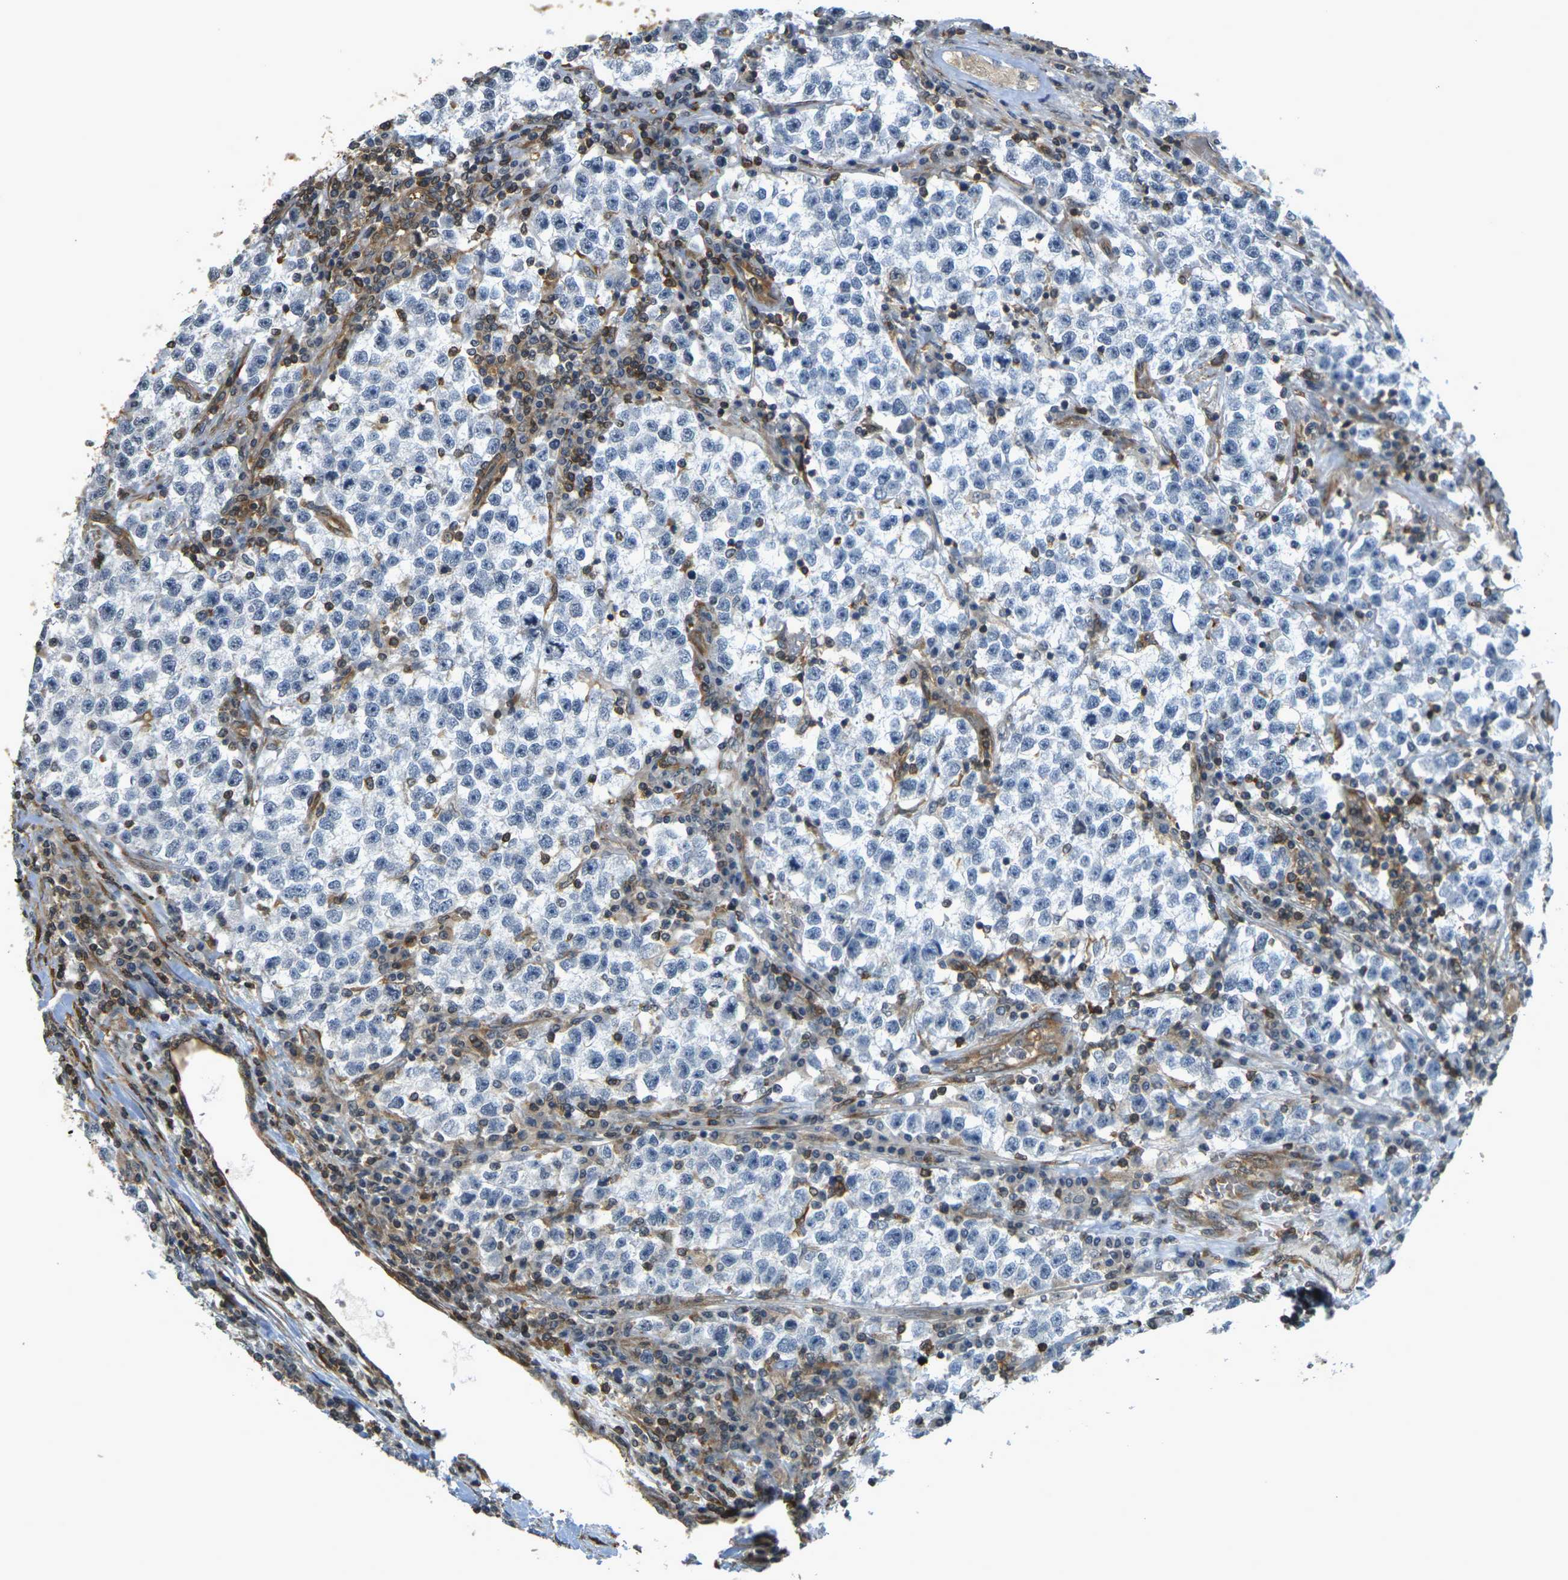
{"staining": {"intensity": "negative", "quantity": "none", "location": "none"}, "tissue": "testis cancer", "cell_type": "Tumor cells", "image_type": "cancer", "snomed": [{"axis": "morphology", "description": "Seminoma, NOS"}, {"axis": "topography", "description": "Testis"}], "caption": "The photomicrograph reveals no significant positivity in tumor cells of testis cancer.", "gene": "CAST", "patient": {"sex": "male", "age": 22}}